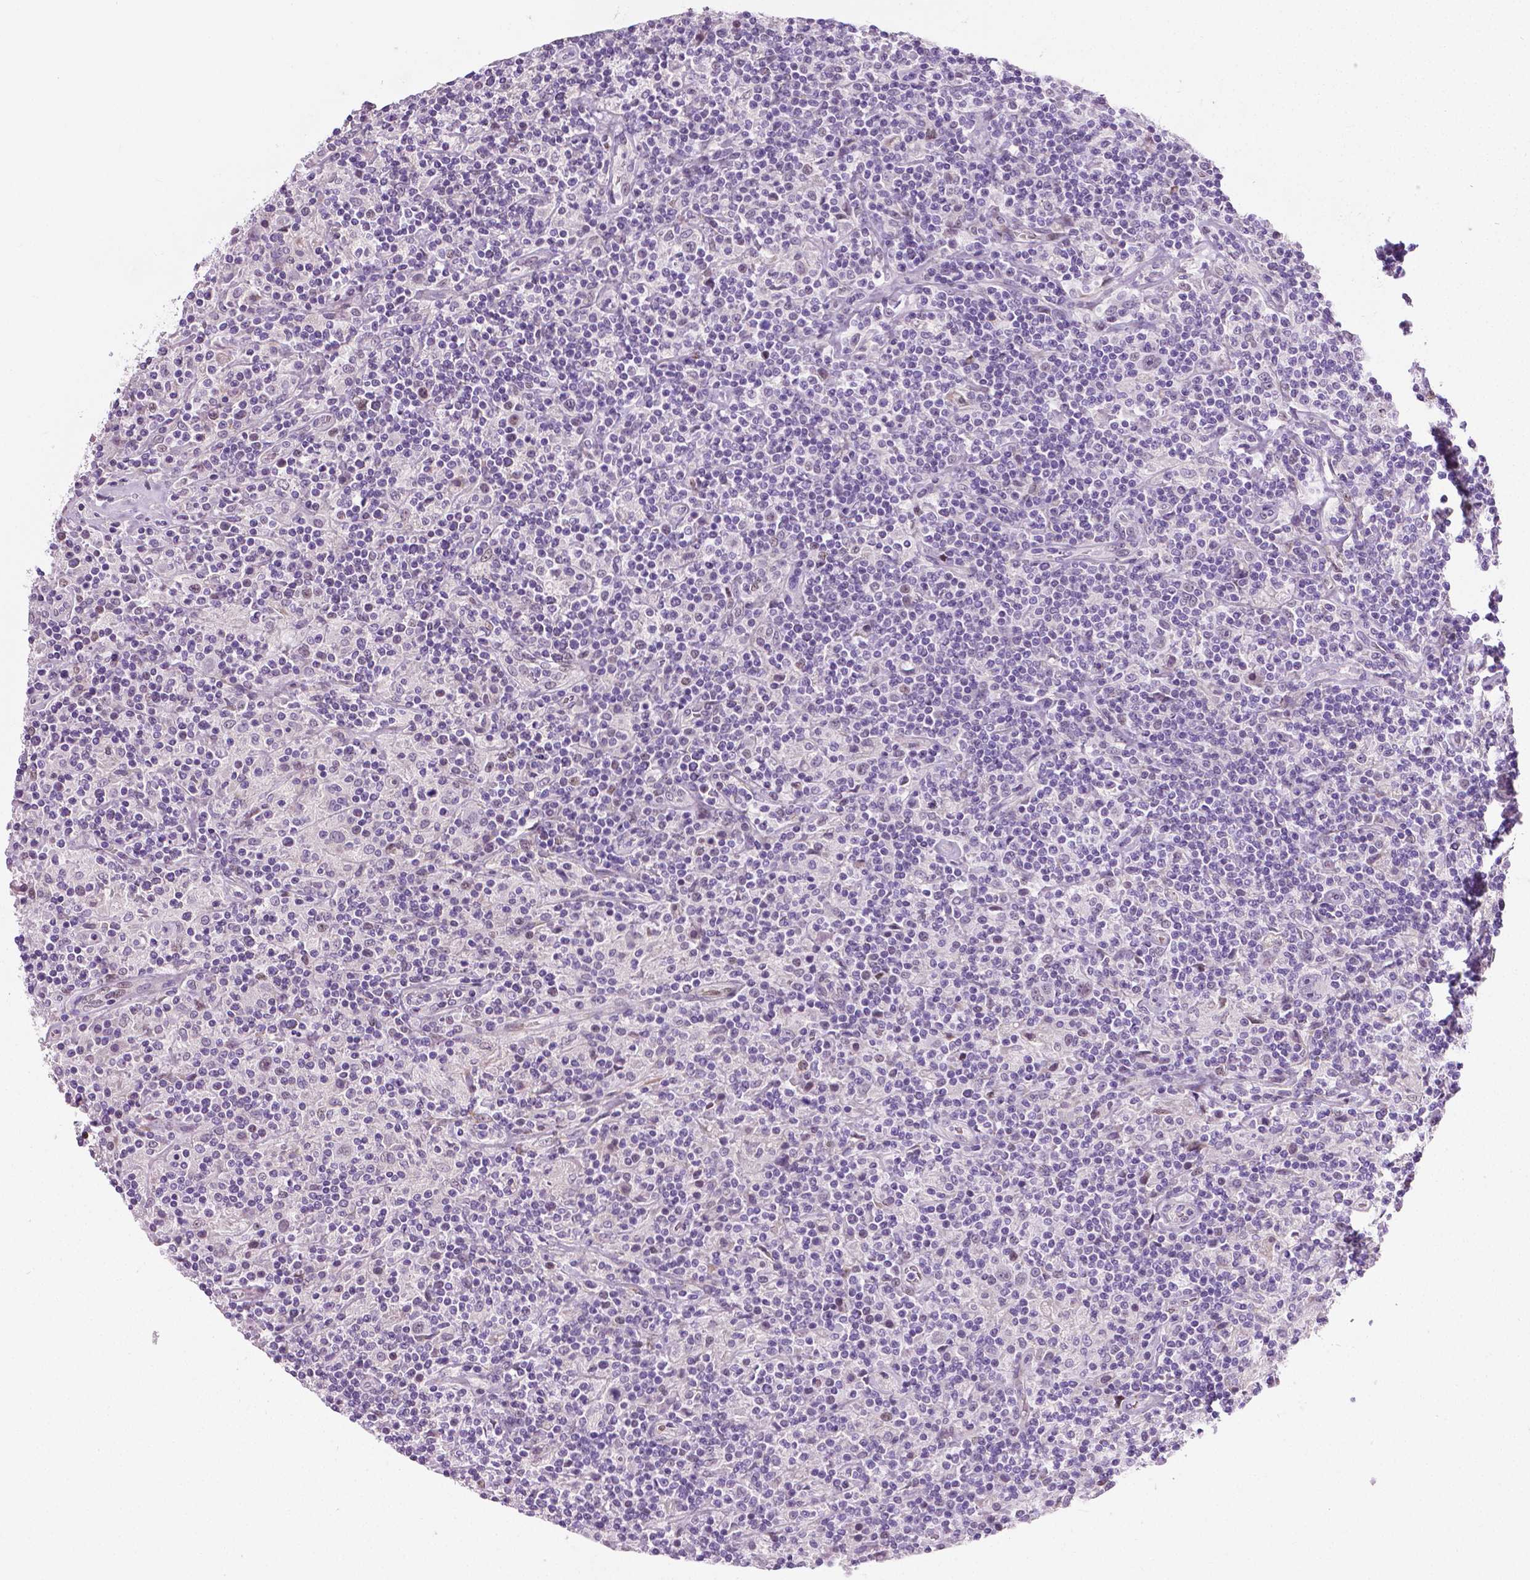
{"staining": {"intensity": "negative", "quantity": "none", "location": "none"}, "tissue": "lymphoma", "cell_type": "Tumor cells", "image_type": "cancer", "snomed": [{"axis": "morphology", "description": "Hodgkin's disease, NOS"}, {"axis": "topography", "description": "Lymph node"}], "caption": "The IHC histopathology image has no significant expression in tumor cells of lymphoma tissue.", "gene": "PTGER3", "patient": {"sex": "male", "age": 70}}